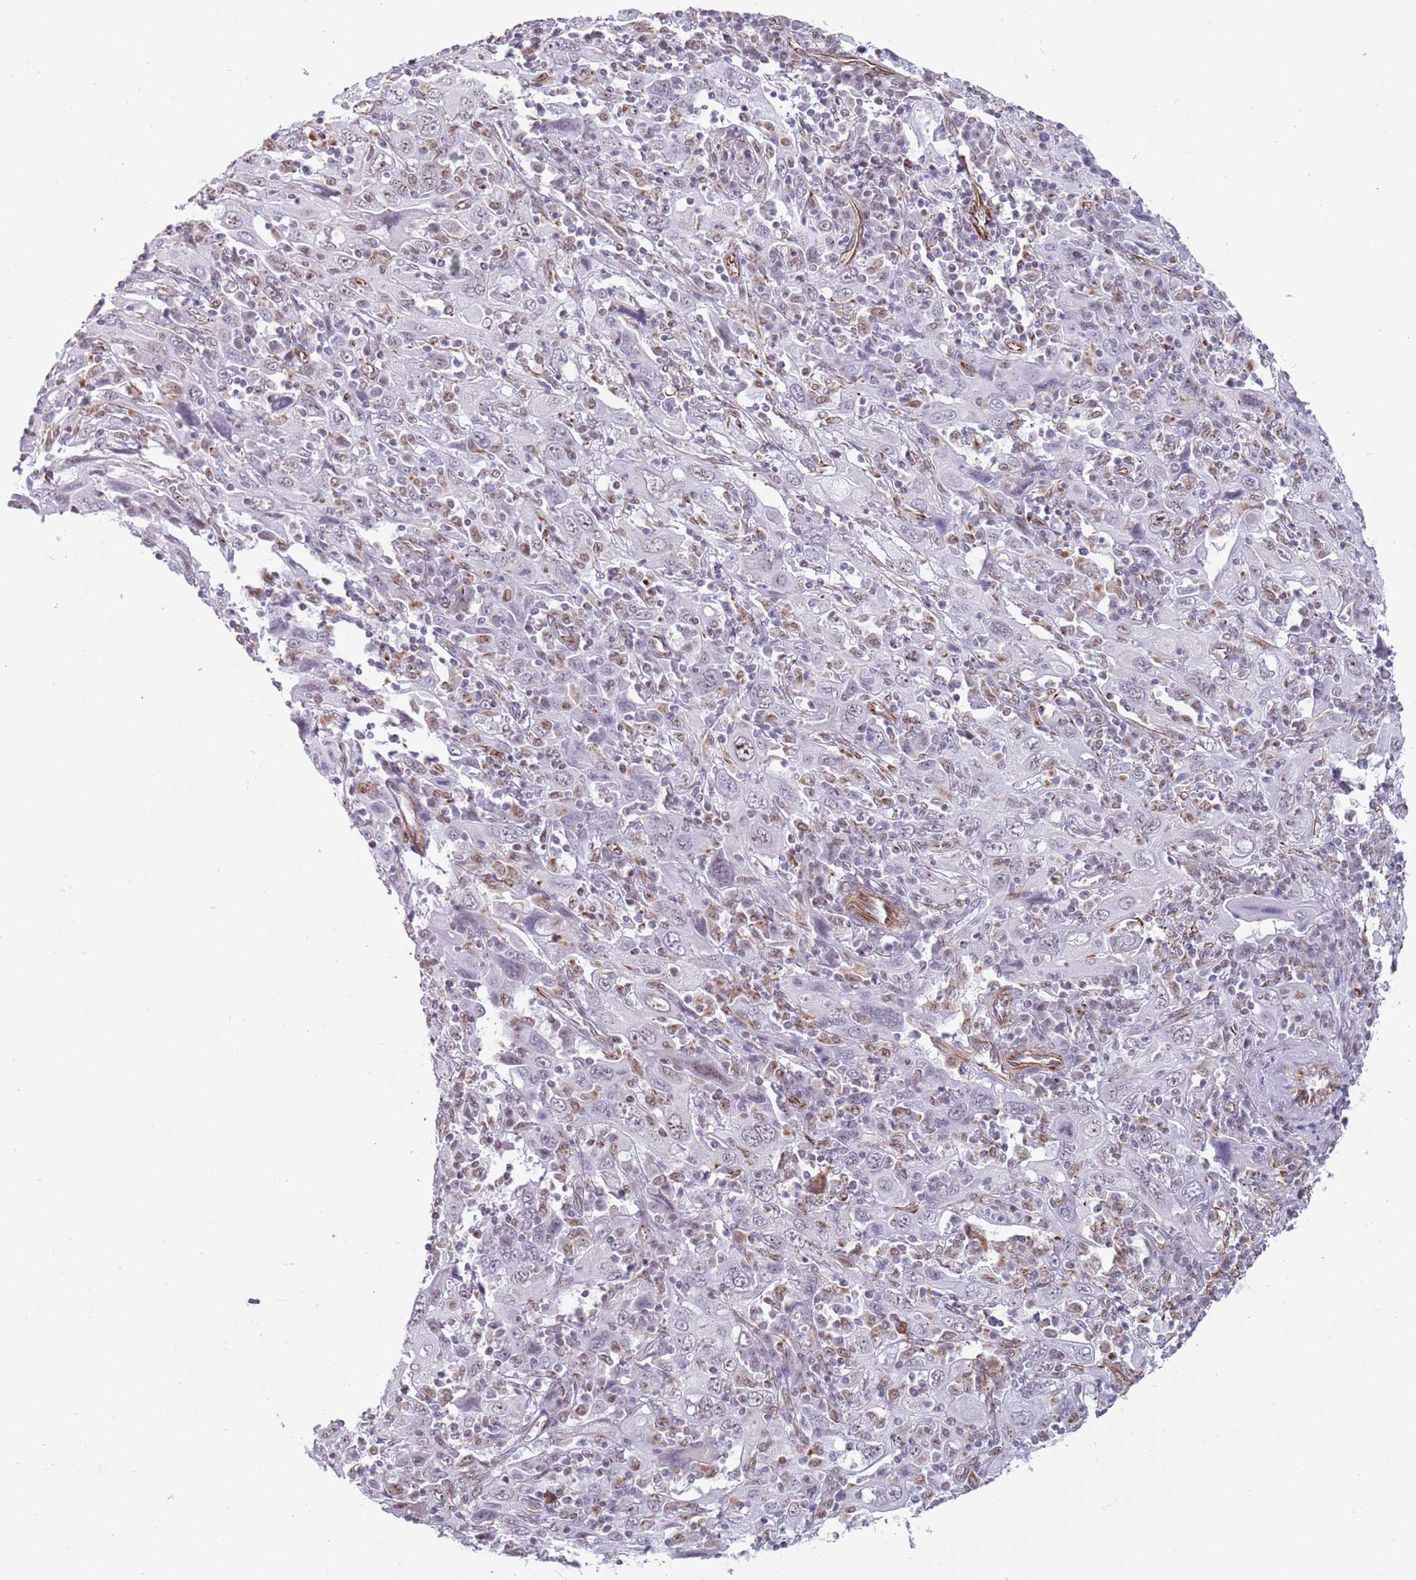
{"staining": {"intensity": "weak", "quantity": "<25%", "location": "nuclear"}, "tissue": "cervical cancer", "cell_type": "Tumor cells", "image_type": "cancer", "snomed": [{"axis": "morphology", "description": "Squamous cell carcinoma, NOS"}, {"axis": "topography", "description": "Cervix"}], "caption": "Squamous cell carcinoma (cervical) stained for a protein using IHC exhibits no staining tumor cells.", "gene": "NBPF3", "patient": {"sex": "female", "age": 46}}